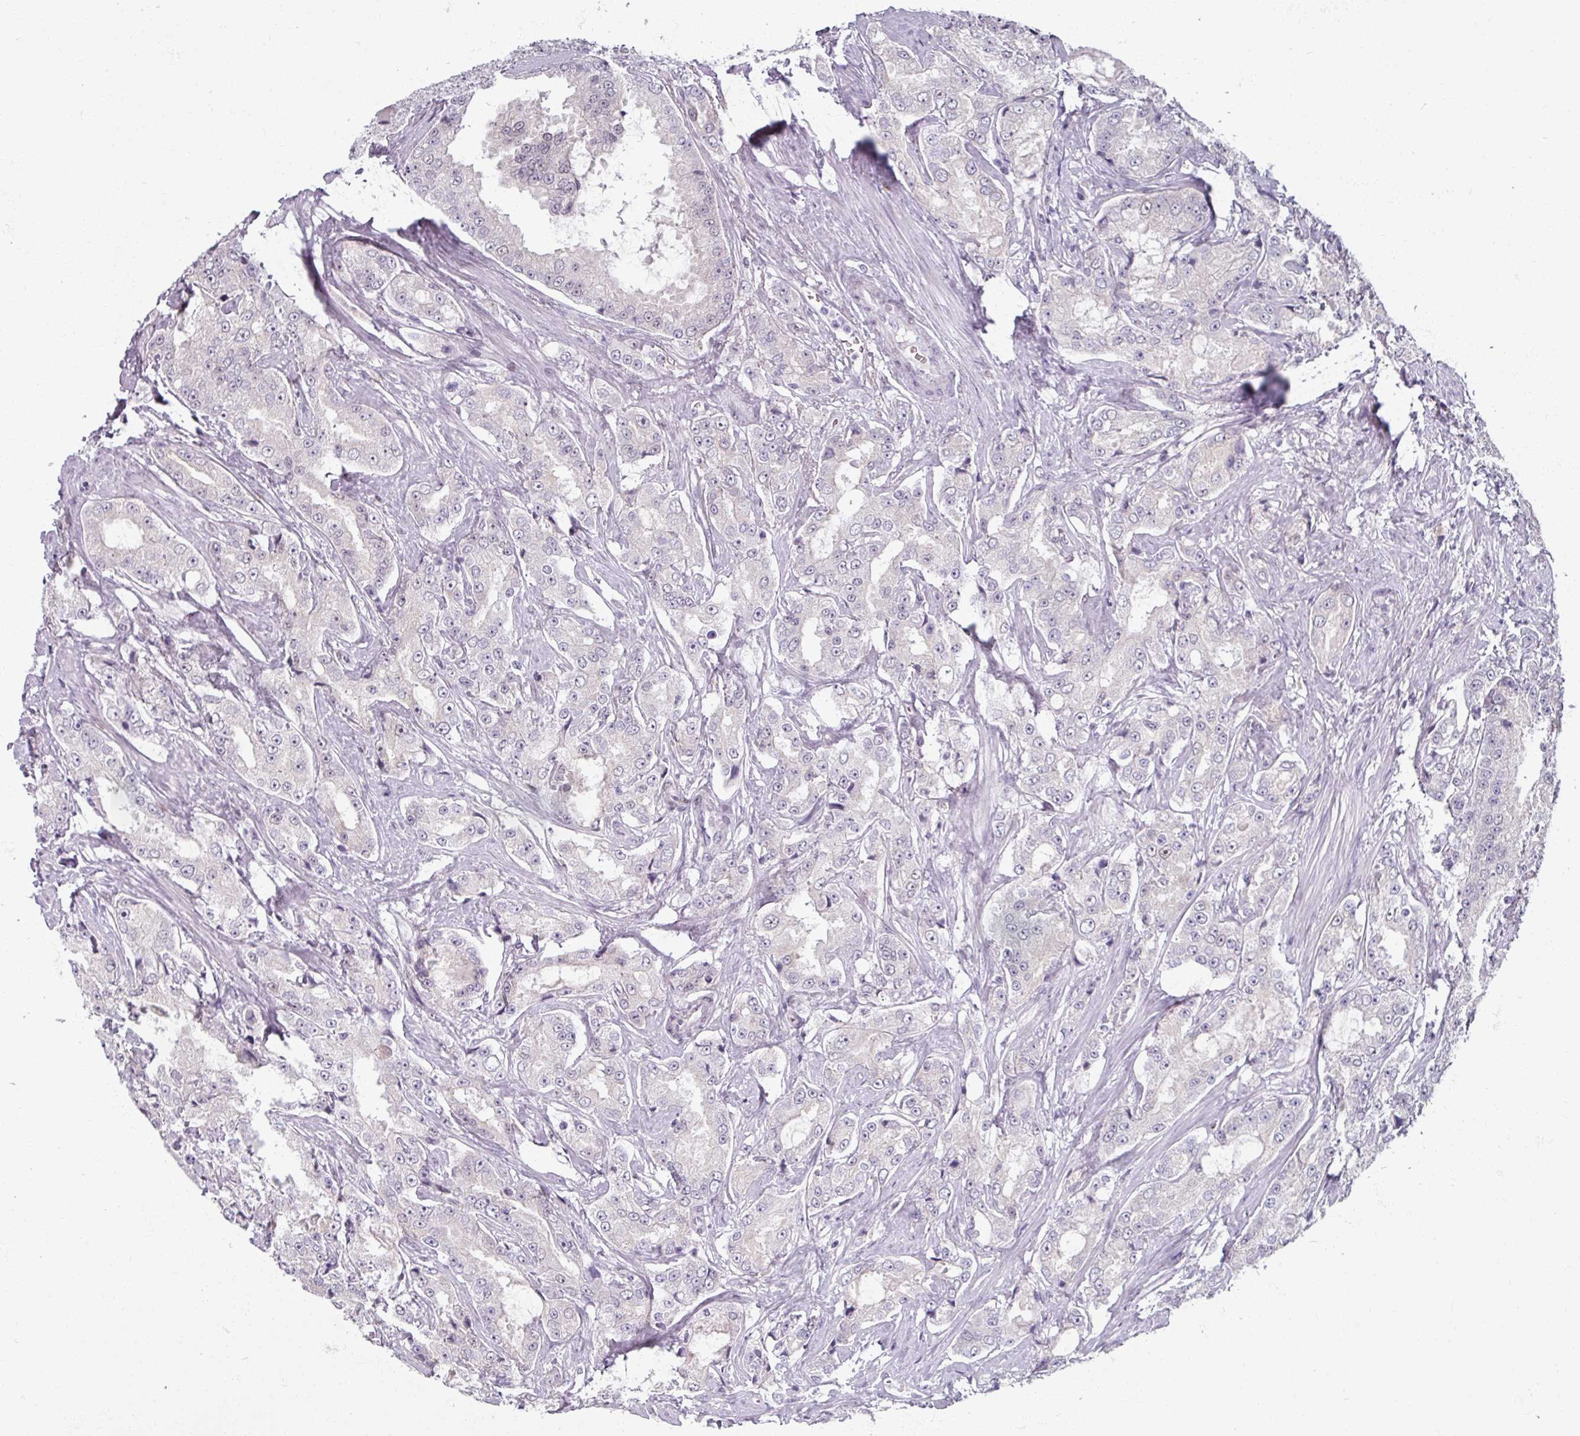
{"staining": {"intensity": "negative", "quantity": "none", "location": "none"}, "tissue": "prostate cancer", "cell_type": "Tumor cells", "image_type": "cancer", "snomed": [{"axis": "morphology", "description": "Adenocarcinoma, High grade"}, {"axis": "topography", "description": "Prostate"}], "caption": "Tumor cells are negative for brown protein staining in prostate high-grade adenocarcinoma.", "gene": "RIPOR3", "patient": {"sex": "male", "age": 73}}